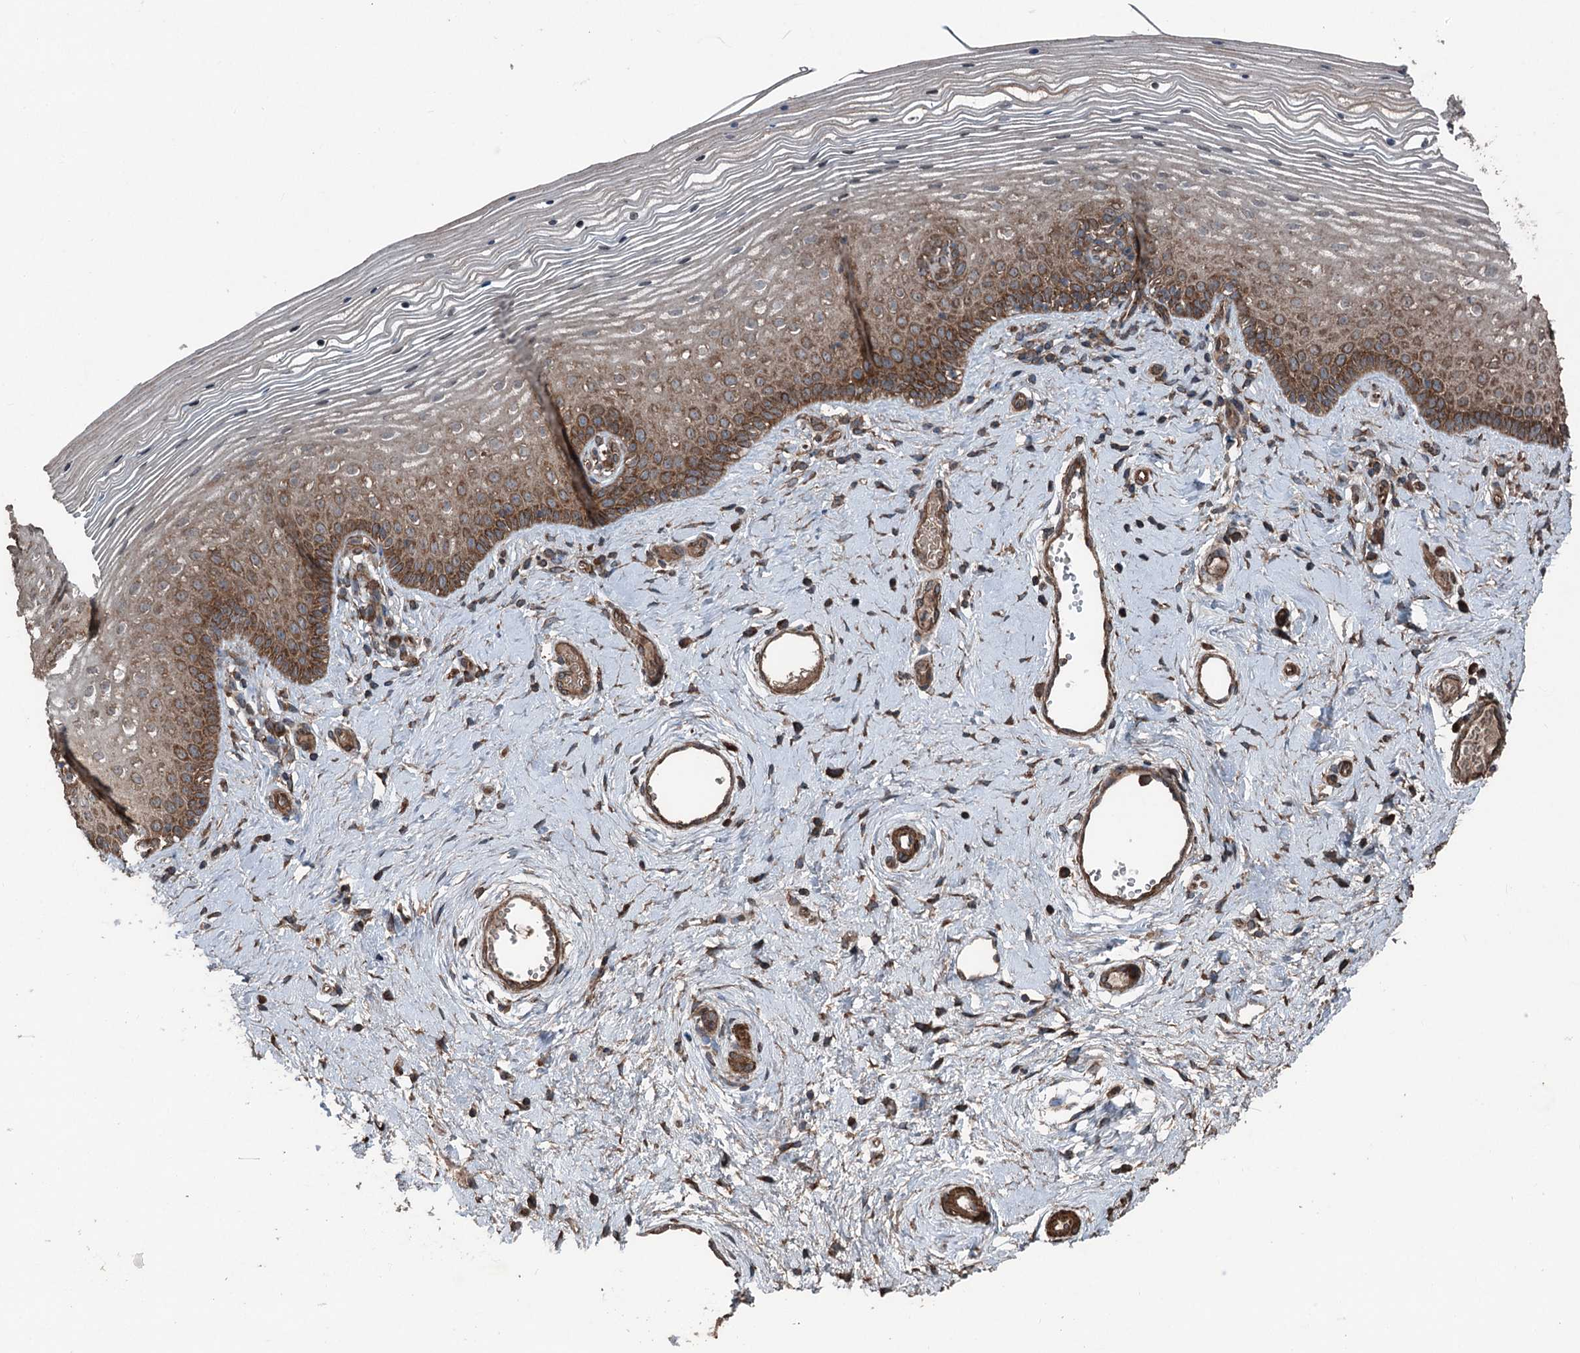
{"staining": {"intensity": "strong", "quantity": "25%-75%", "location": "cytoplasmic/membranous"}, "tissue": "vagina", "cell_type": "Squamous epithelial cells", "image_type": "normal", "snomed": [{"axis": "morphology", "description": "Normal tissue, NOS"}, {"axis": "topography", "description": "Vagina"}], "caption": "A histopathology image showing strong cytoplasmic/membranous staining in about 25%-75% of squamous epithelial cells in unremarkable vagina, as visualized by brown immunohistochemical staining.", "gene": "RNF214", "patient": {"sex": "female", "age": 46}}